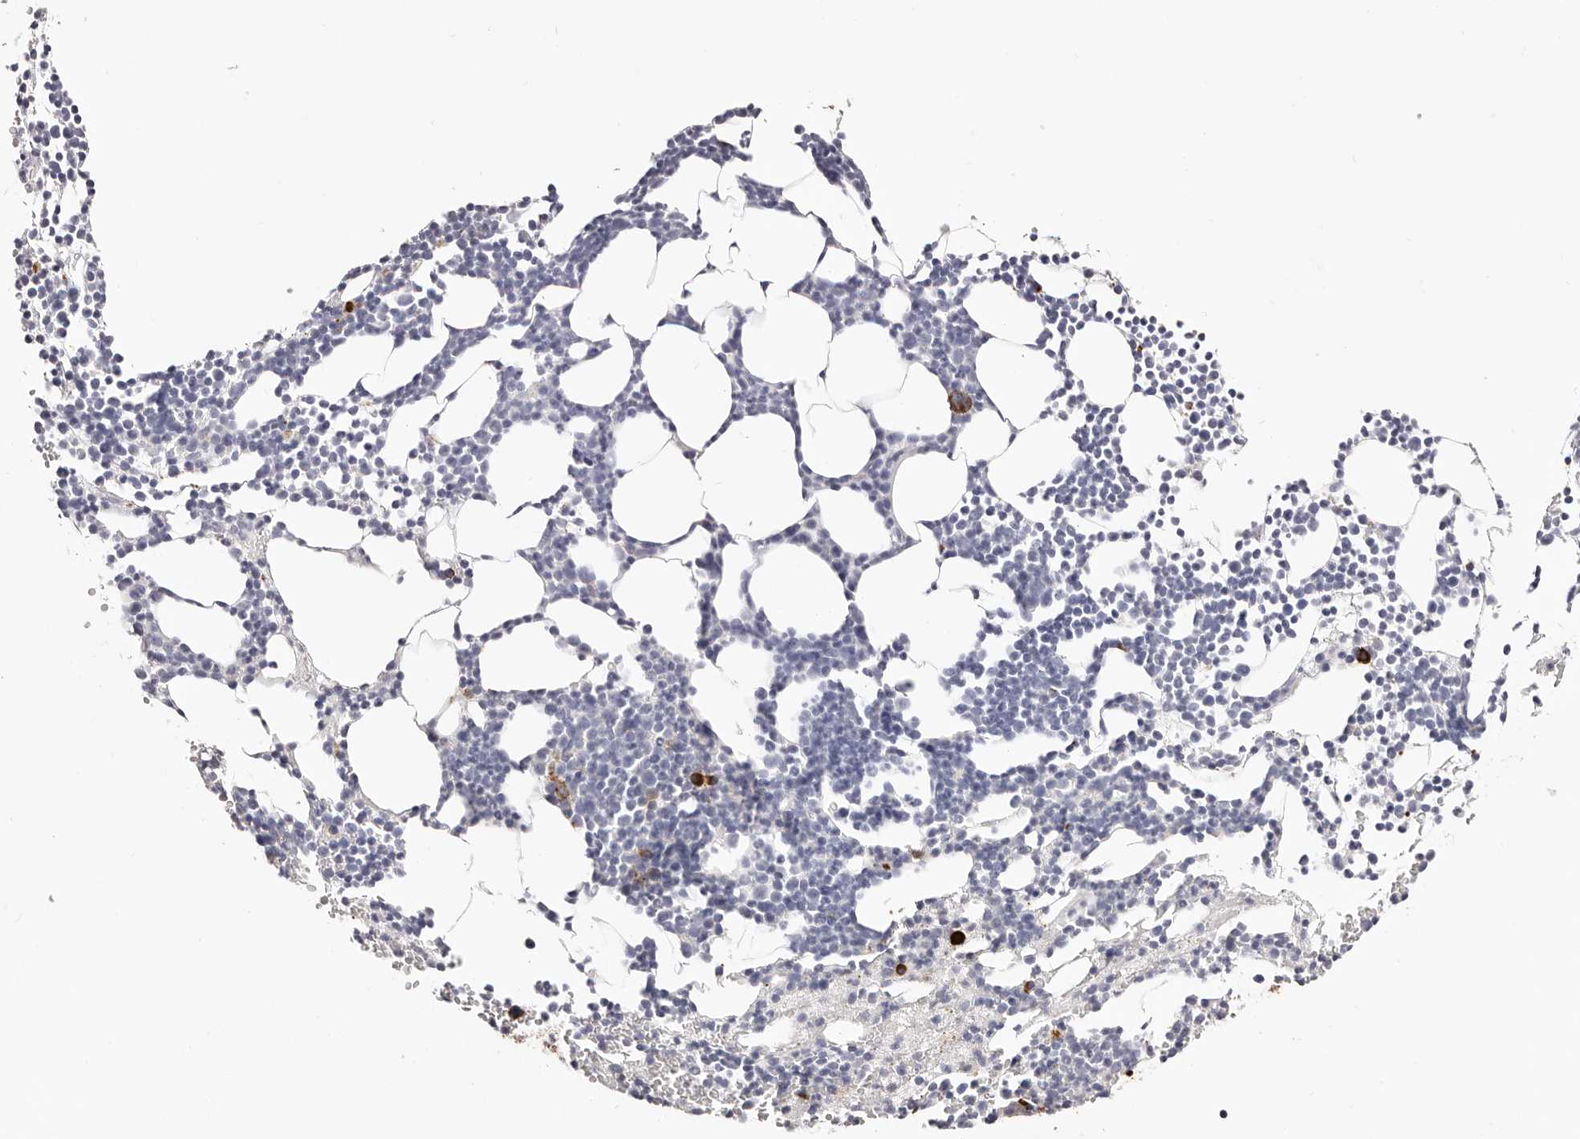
{"staining": {"intensity": "strong", "quantity": "<25%", "location": "cytoplasmic/membranous"}, "tissue": "bone marrow", "cell_type": "Hematopoietic cells", "image_type": "normal", "snomed": [{"axis": "morphology", "description": "Normal tissue, NOS"}, {"axis": "topography", "description": "Bone marrow"}], "caption": "This photomicrograph displays immunohistochemistry (IHC) staining of normal bone marrow, with medium strong cytoplasmic/membranous expression in approximately <25% of hematopoietic cells.", "gene": "PF4", "patient": {"sex": "female", "age": 67}}